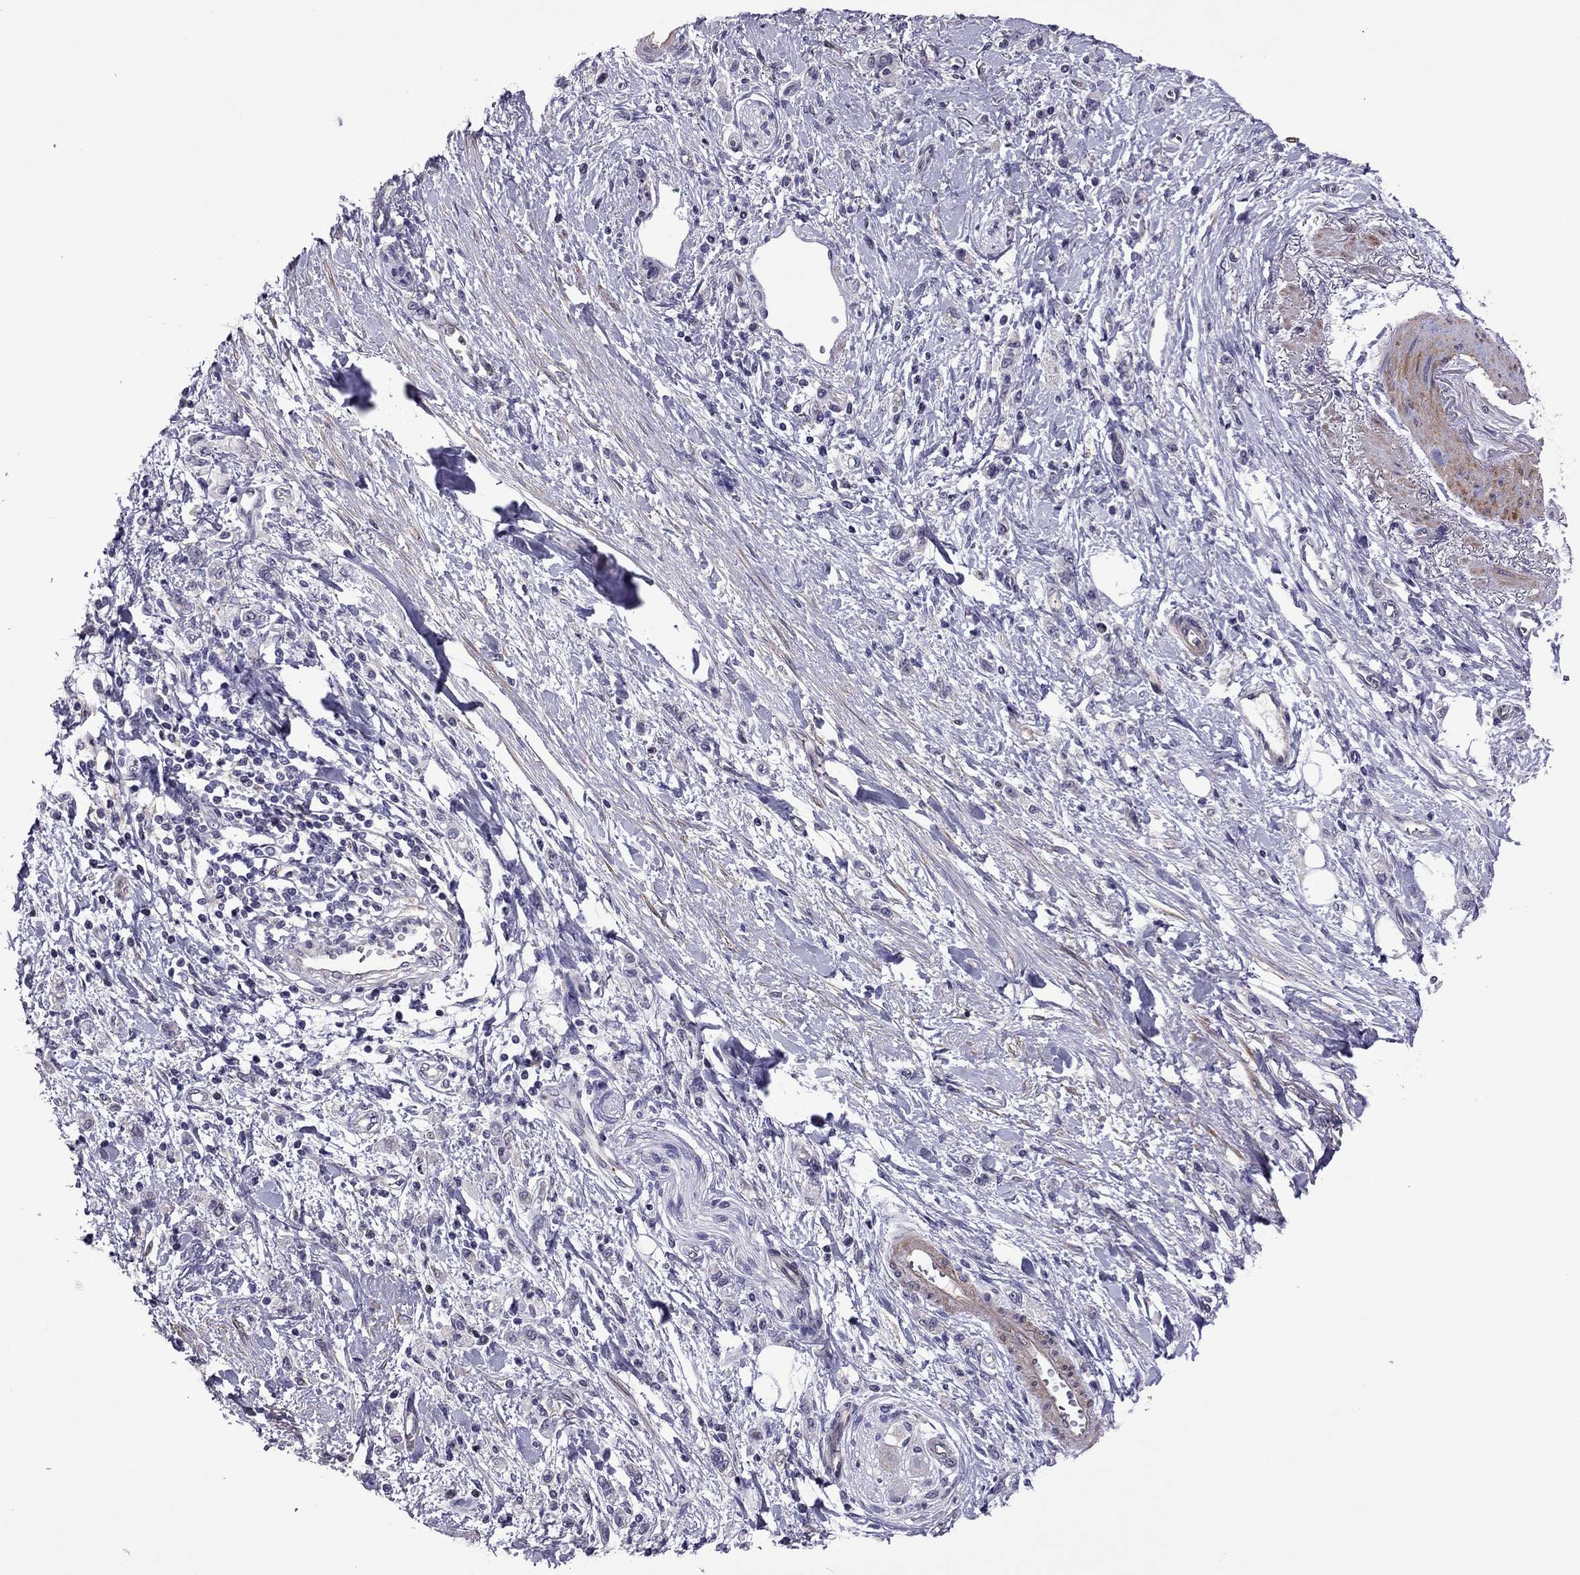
{"staining": {"intensity": "negative", "quantity": "none", "location": "none"}, "tissue": "stomach cancer", "cell_type": "Tumor cells", "image_type": "cancer", "snomed": [{"axis": "morphology", "description": "Adenocarcinoma, NOS"}, {"axis": "topography", "description": "Stomach"}], "caption": "A photomicrograph of human stomach adenocarcinoma is negative for staining in tumor cells.", "gene": "SLC16A8", "patient": {"sex": "male", "age": 77}}